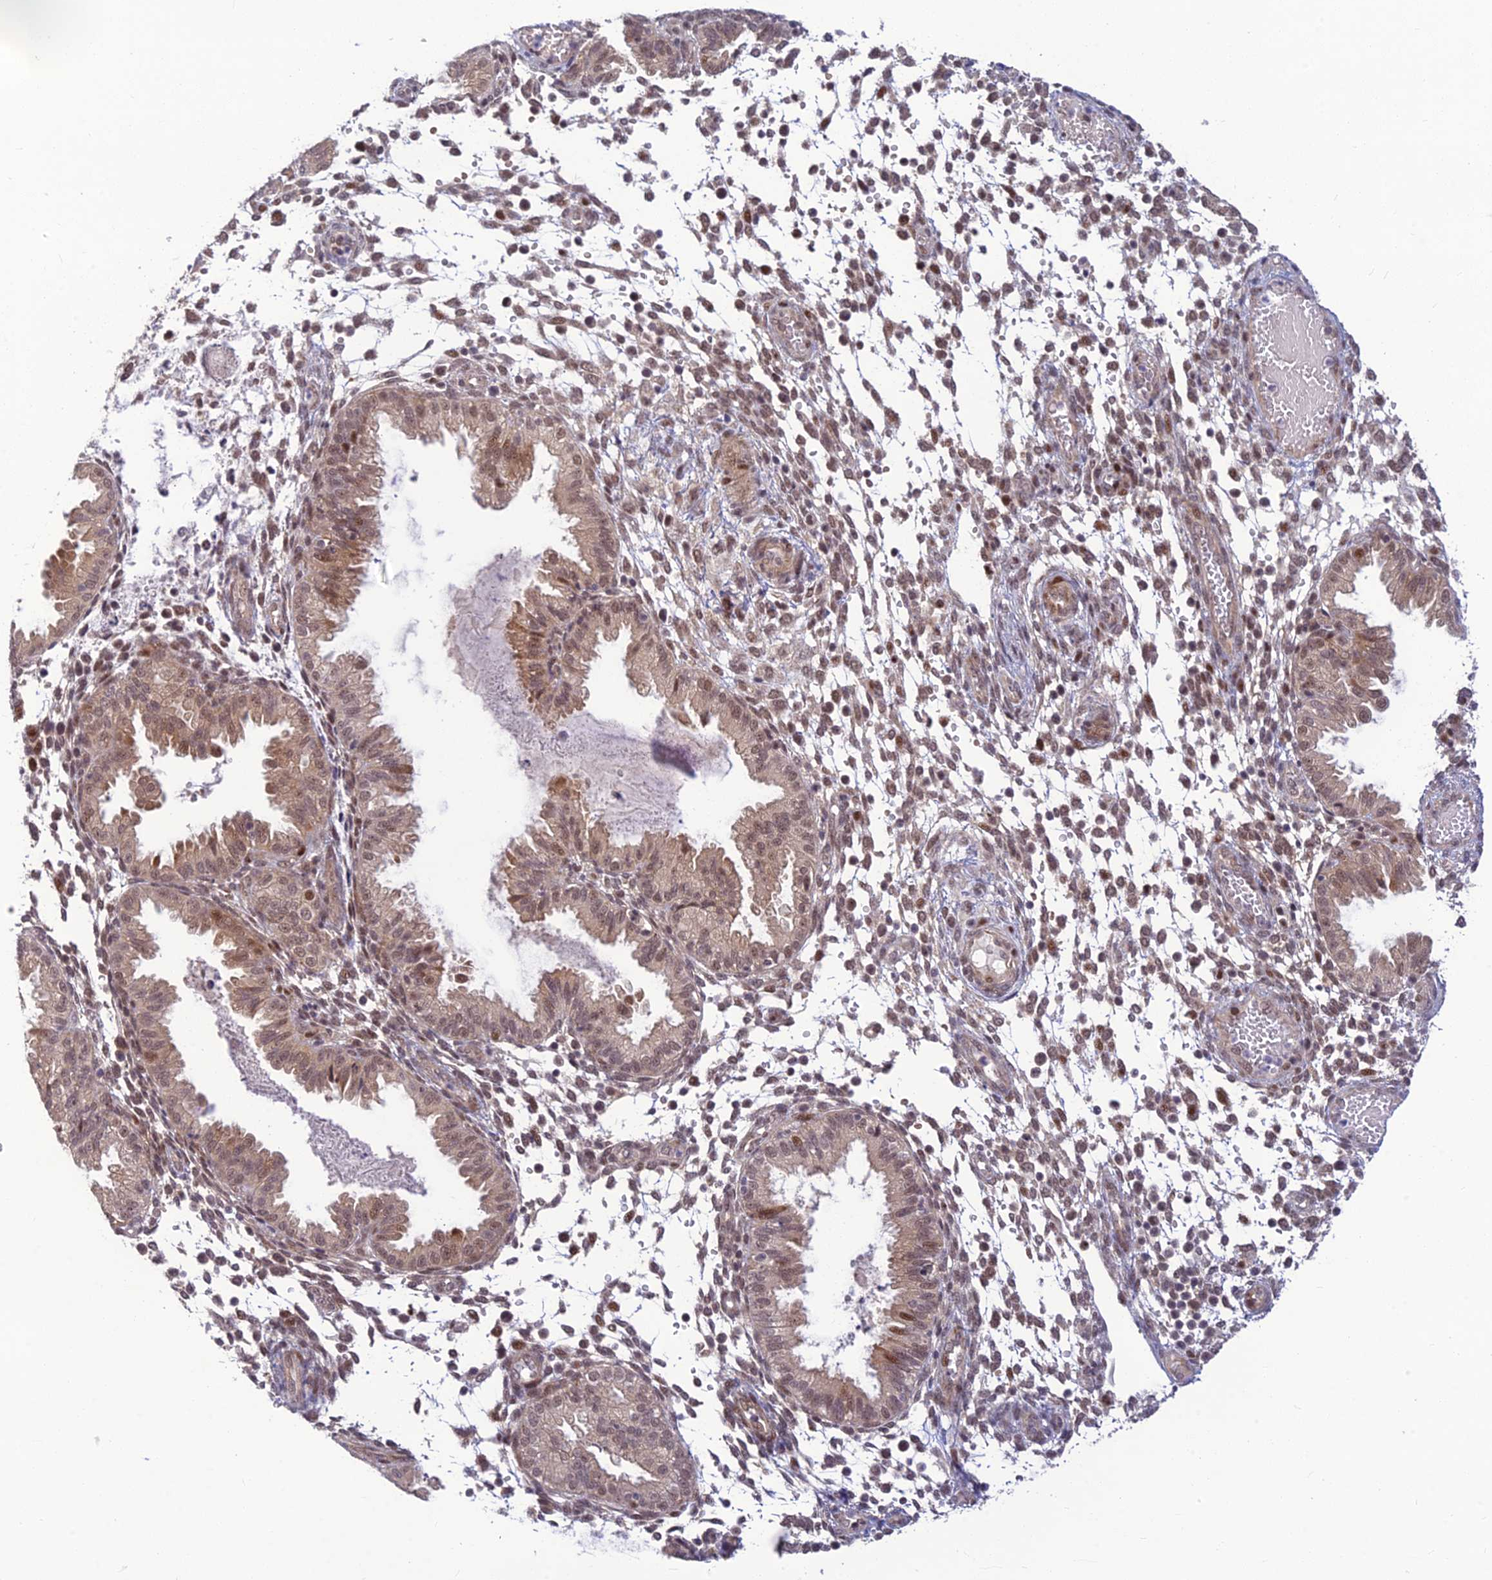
{"staining": {"intensity": "weak", "quantity": "25%-75%", "location": "cytoplasmic/membranous,nuclear"}, "tissue": "endometrium", "cell_type": "Cells in endometrial stroma", "image_type": "normal", "snomed": [{"axis": "morphology", "description": "Normal tissue, NOS"}, {"axis": "topography", "description": "Endometrium"}], "caption": "Cells in endometrial stroma display weak cytoplasmic/membranous,nuclear positivity in about 25%-75% of cells in unremarkable endometrium. (DAB = brown stain, brightfield microscopy at high magnification).", "gene": "ASPDH", "patient": {"sex": "female", "age": 33}}